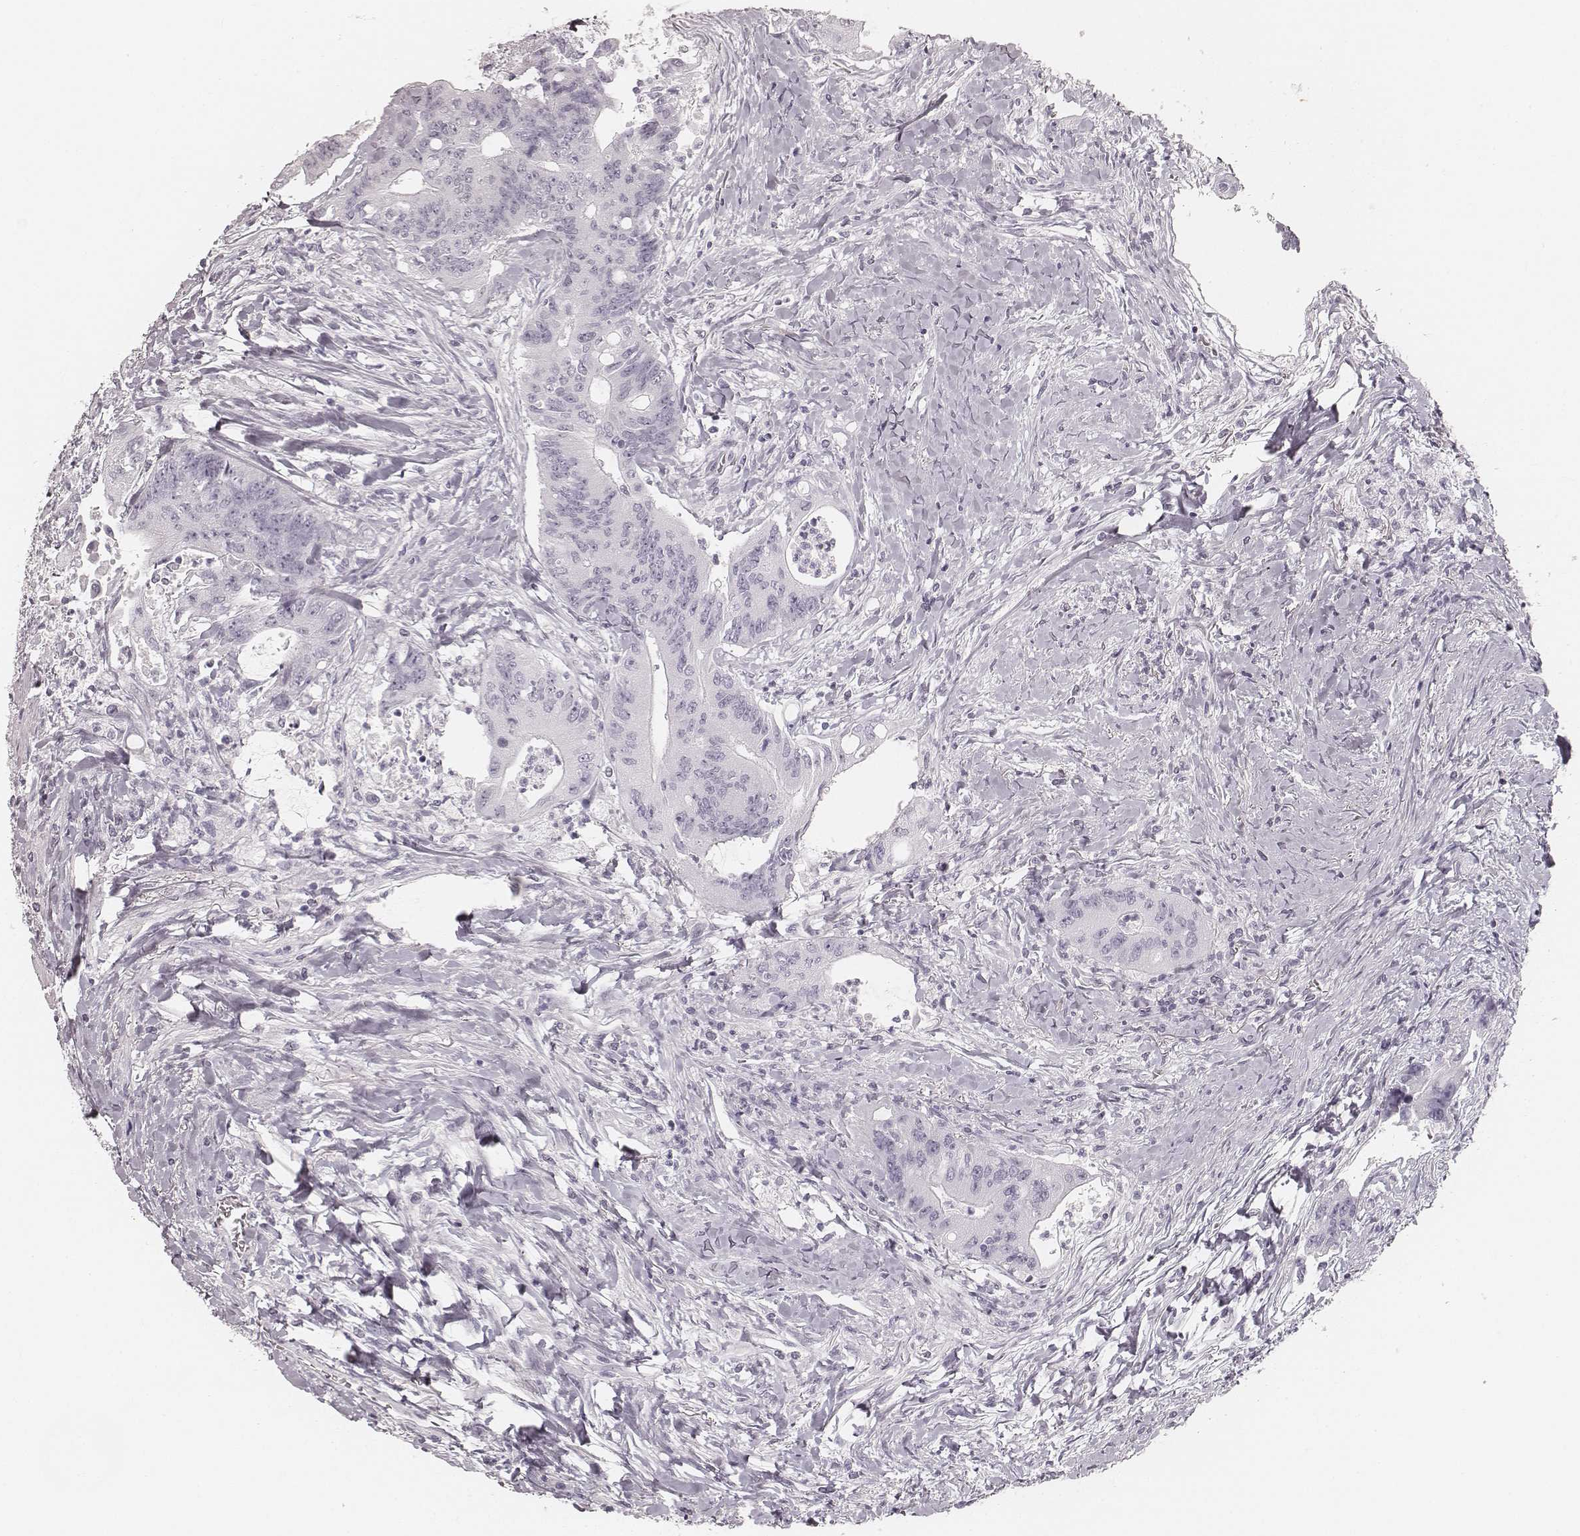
{"staining": {"intensity": "negative", "quantity": "none", "location": "none"}, "tissue": "colorectal cancer", "cell_type": "Tumor cells", "image_type": "cancer", "snomed": [{"axis": "morphology", "description": "Adenocarcinoma, NOS"}, {"axis": "topography", "description": "Rectum"}], "caption": "This is an immunohistochemistry (IHC) micrograph of human colorectal cancer (adenocarcinoma). There is no expression in tumor cells.", "gene": "KRT72", "patient": {"sex": "male", "age": 59}}